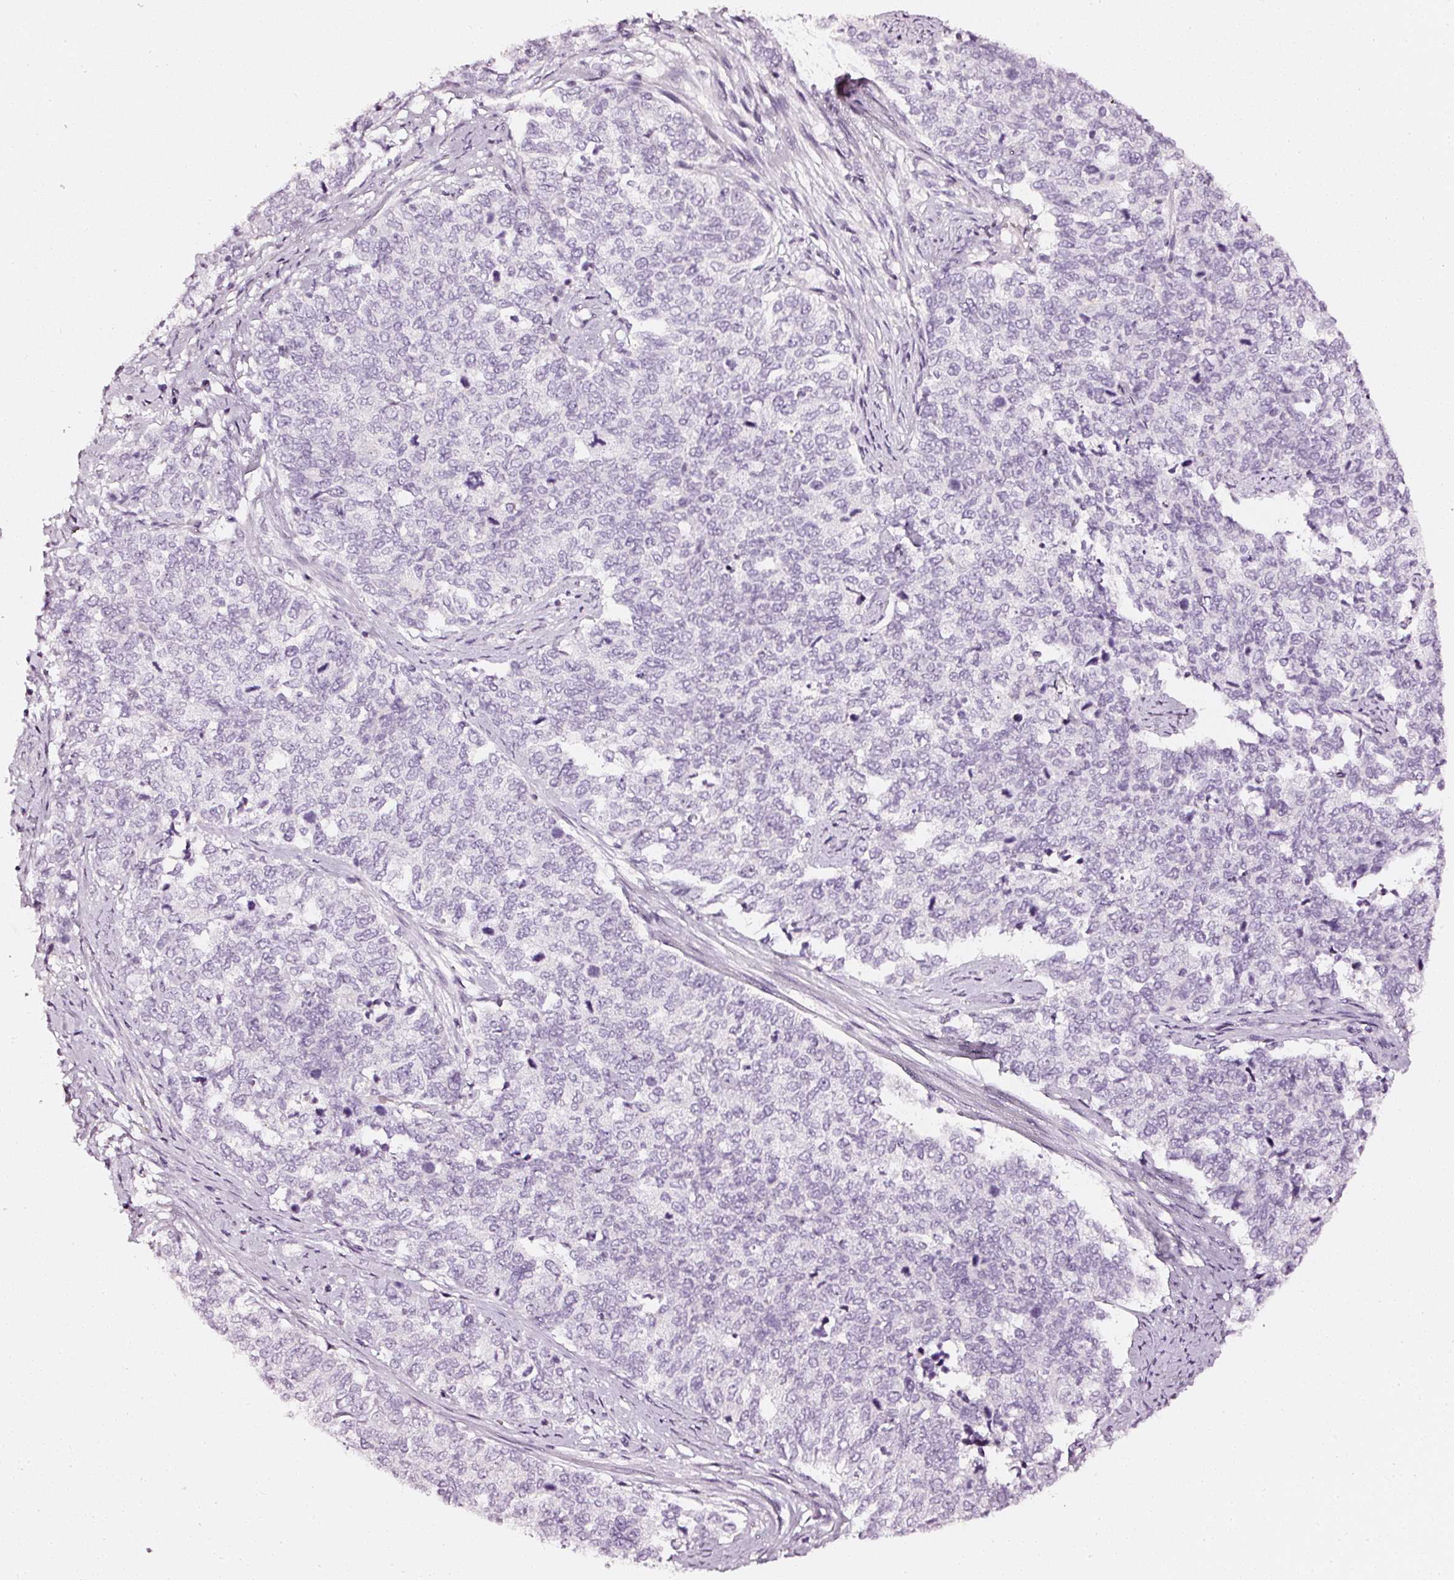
{"staining": {"intensity": "negative", "quantity": "none", "location": "none"}, "tissue": "cervical cancer", "cell_type": "Tumor cells", "image_type": "cancer", "snomed": [{"axis": "morphology", "description": "Squamous cell carcinoma, NOS"}, {"axis": "topography", "description": "Cervix"}], "caption": "There is no significant expression in tumor cells of cervical squamous cell carcinoma.", "gene": "CNP", "patient": {"sex": "female", "age": 63}}